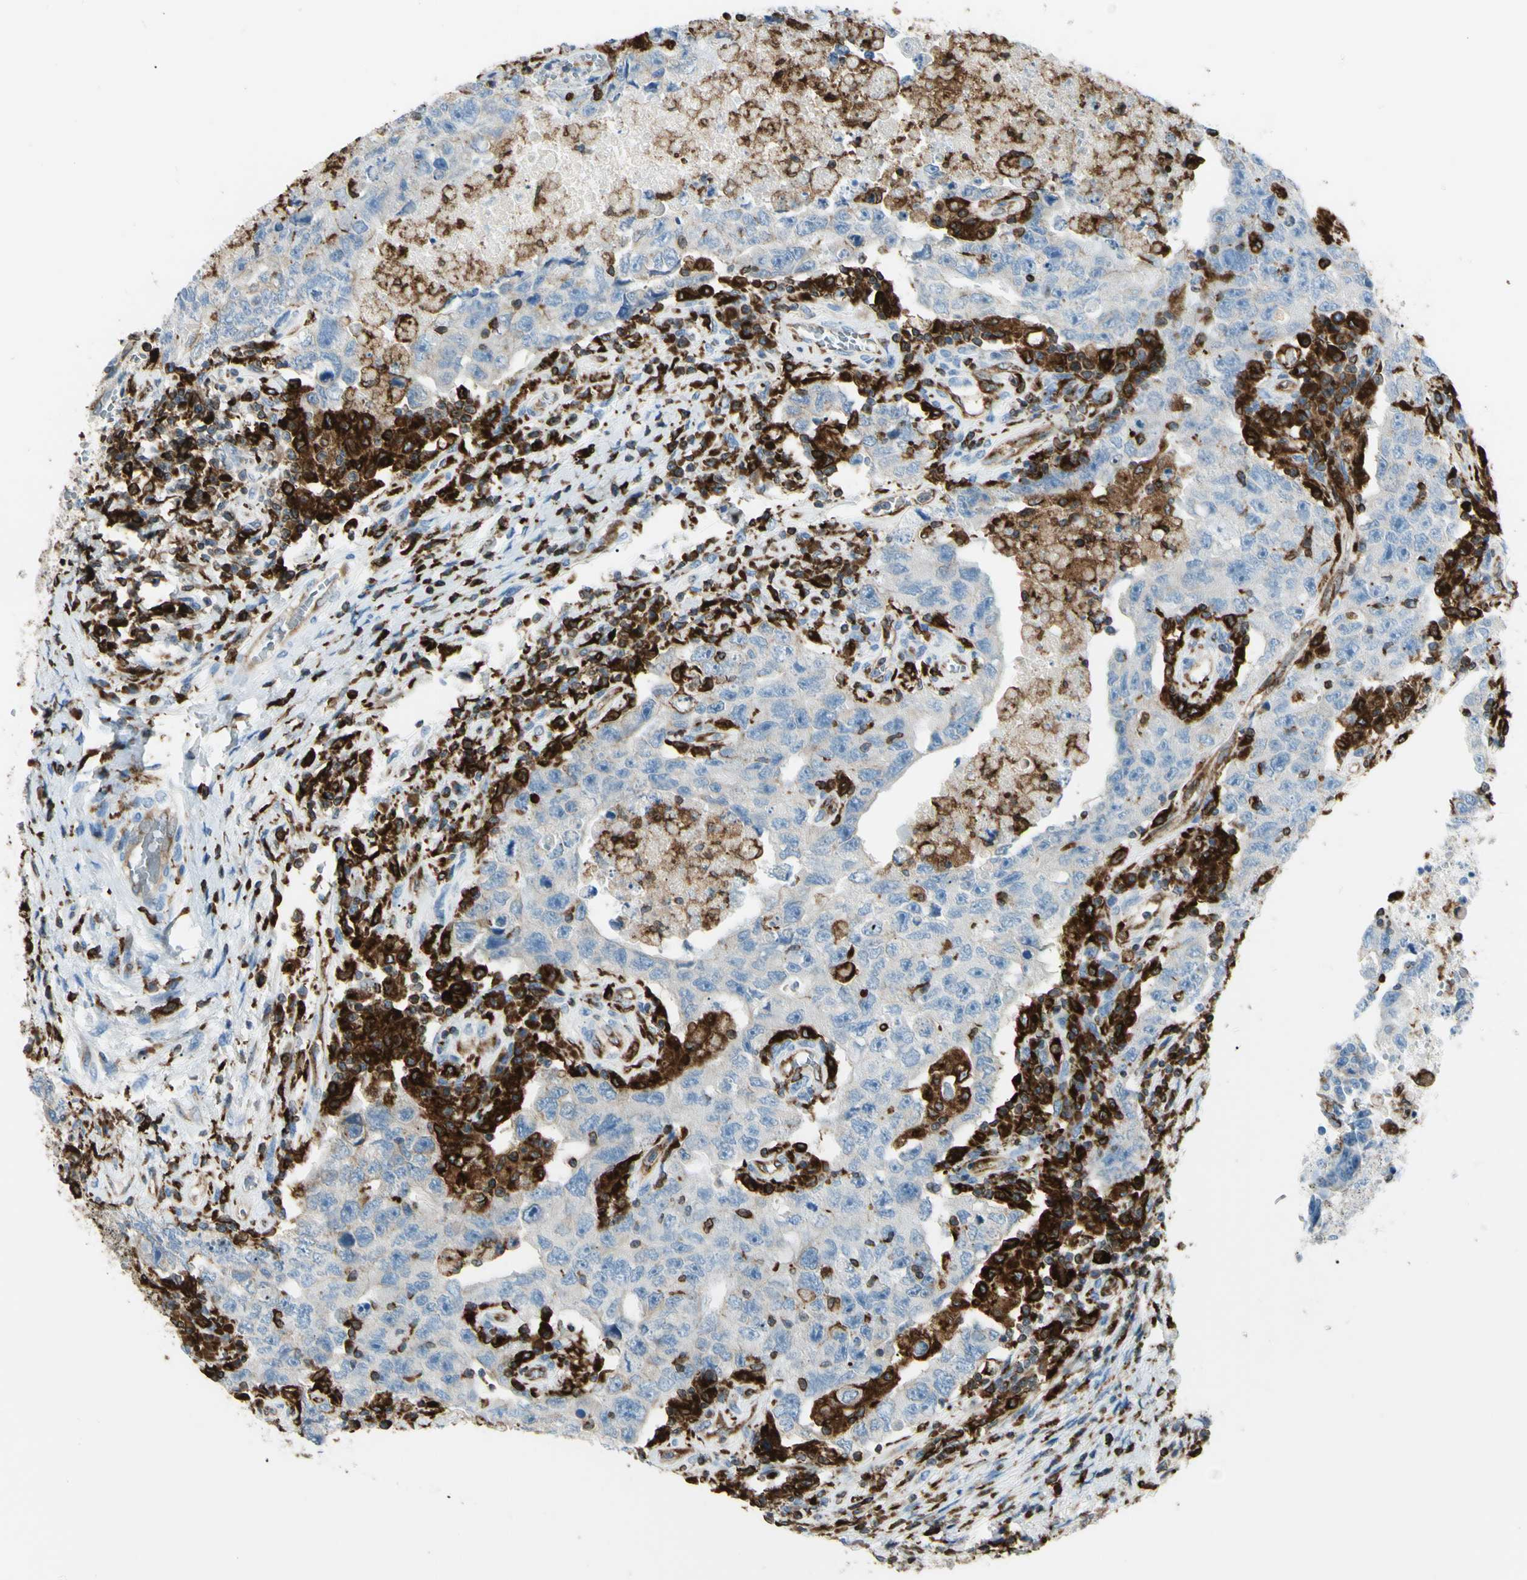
{"staining": {"intensity": "negative", "quantity": "none", "location": "none"}, "tissue": "testis cancer", "cell_type": "Tumor cells", "image_type": "cancer", "snomed": [{"axis": "morphology", "description": "Carcinoma, Embryonal, NOS"}, {"axis": "topography", "description": "Testis"}], "caption": "Histopathology image shows no protein expression in tumor cells of testis cancer tissue. The staining was performed using DAB (3,3'-diaminobenzidine) to visualize the protein expression in brown, while the nuclei were stained in blue with hematoxylin (Magnification: 20x).", "gene": "CD74", "patient": {"sex": "male", "age": 26}}